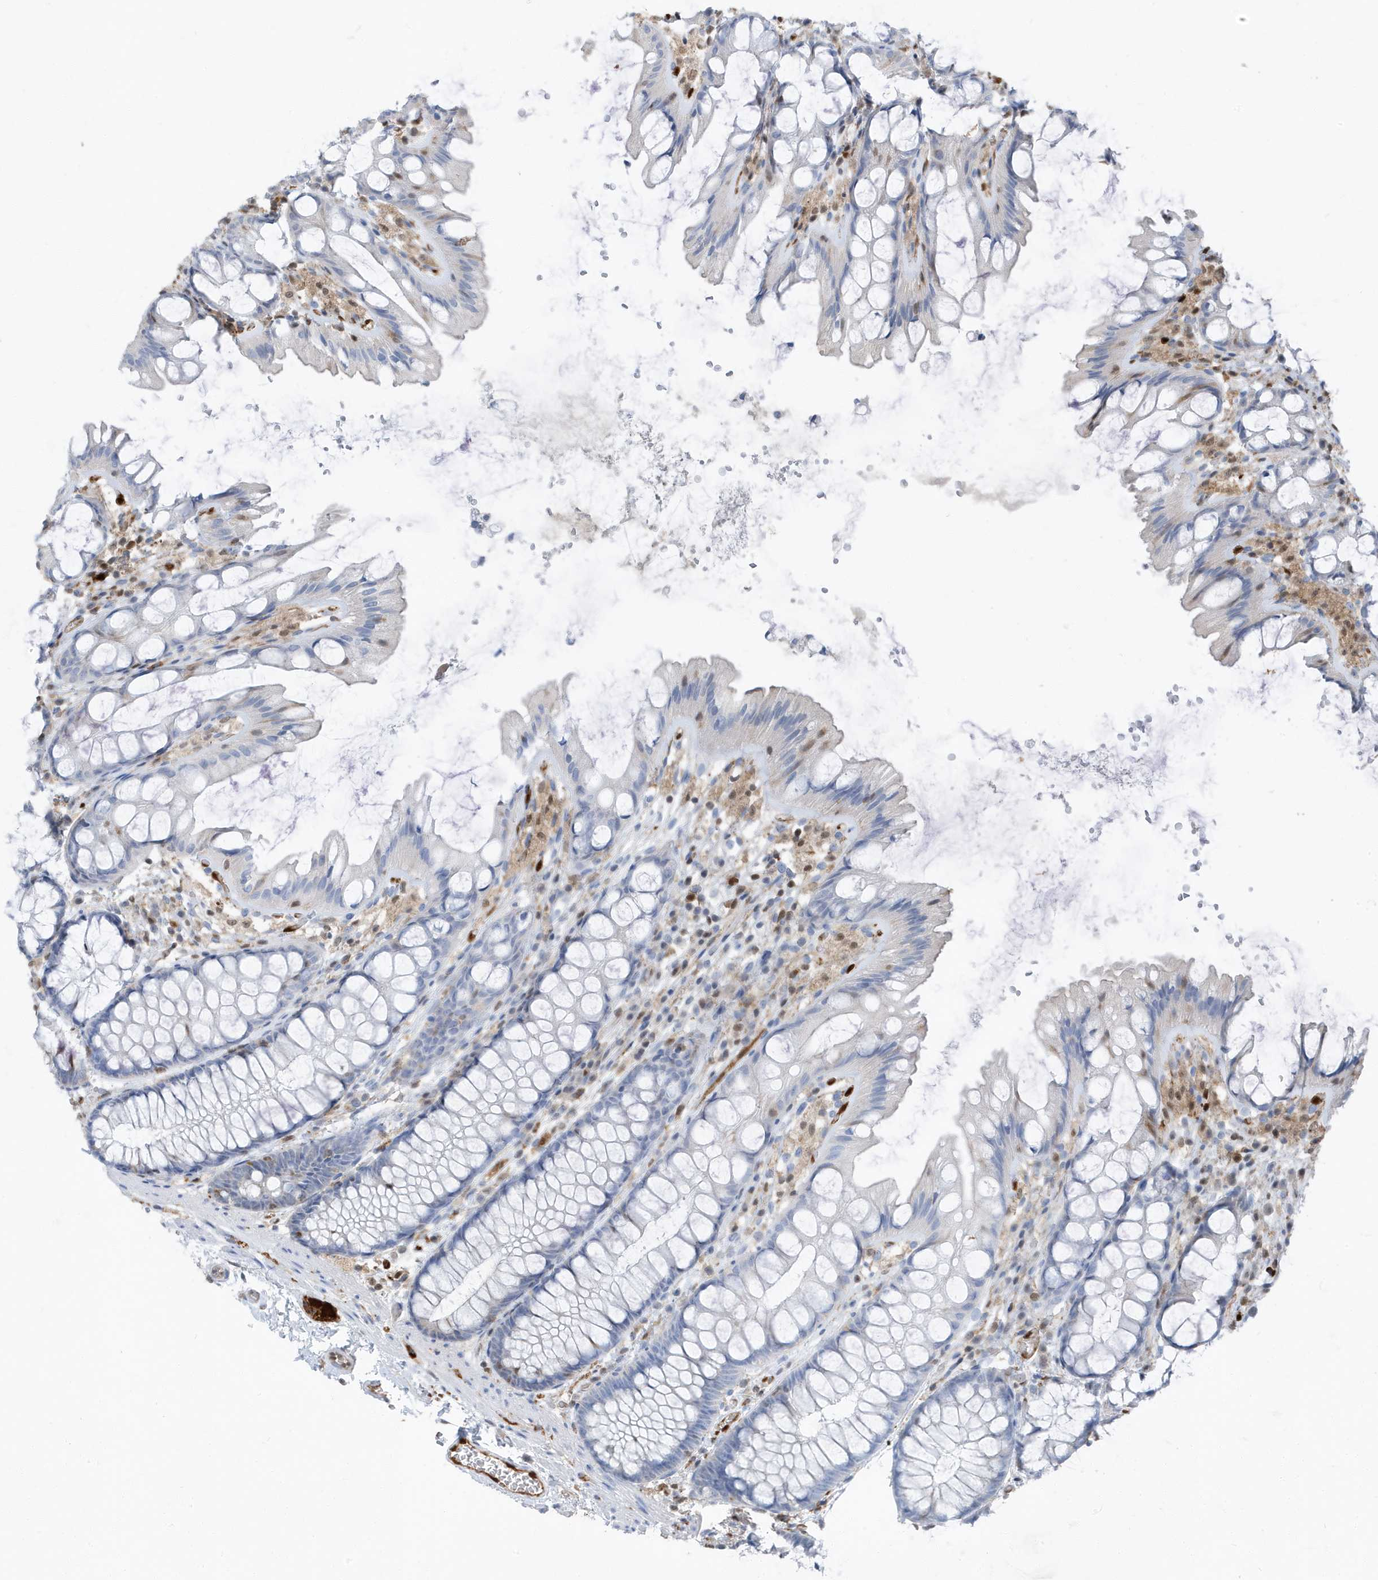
{"staining": {"intensity": "strong", "quantity": ">75%", "location": "cytoplasmic/membranous,nuclear"}, "tissue": "colon", "cell_type": "Endothelial cells", "image_type": "normal", "snomed": [{"axis": "morphology", "description": "Normal tissue, NOS"}, {"axis": "topography", "description": "Colon"}], "caption": "This is an image of immunohistochemistry (IHC) staining of normal colon, which shows strong positivity in the cytoplasmic/membranous,nuclear of endothelial cells.", "gene": "NCOA7", "patient": {"sex": "male", "age": 47}}